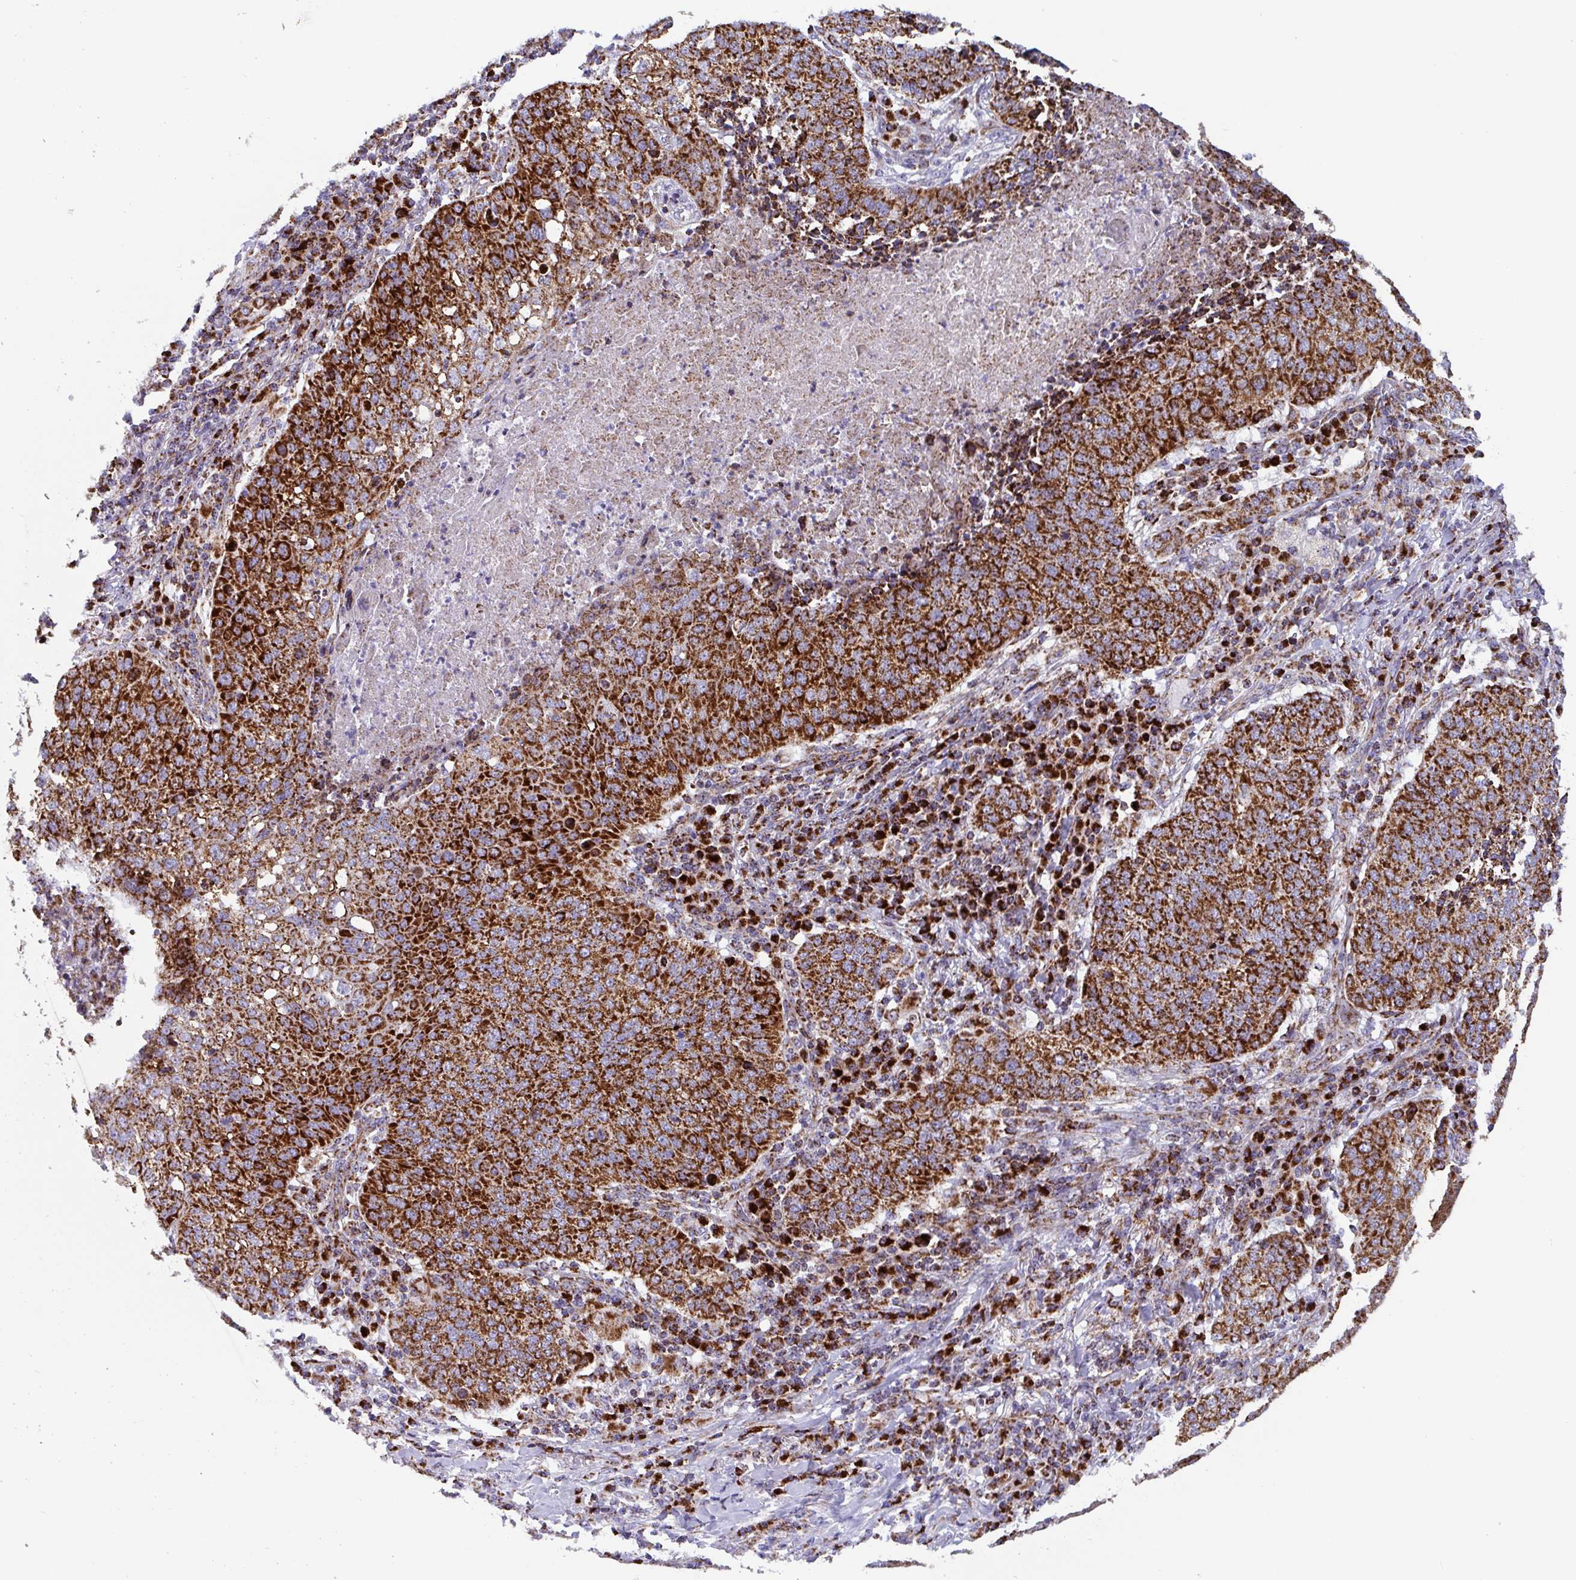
{"staining": {"intensity": "strong", "quantity": ">75%", "location": "cytoplasmic/membranous"}, "tissue": "lung cancer", "cell_type": "Tumor cells", "image_type": "cancer", "snomed": [{"axis": "morphology", "description": "Squamous cell carcinoma, NOS"}, {"axis": "topography", "description": "Lung"}], "caption": "The image reveals a brown stain indicating the presence of a protein in the cytoplasmic/membranous of tumor cells in lung squamous cell carcinoma. The protein is shown in brown color, while the nuclei are stained blue.", "gene": "ATP5MJ", "patient": {"sex": "male", "age": 63}}